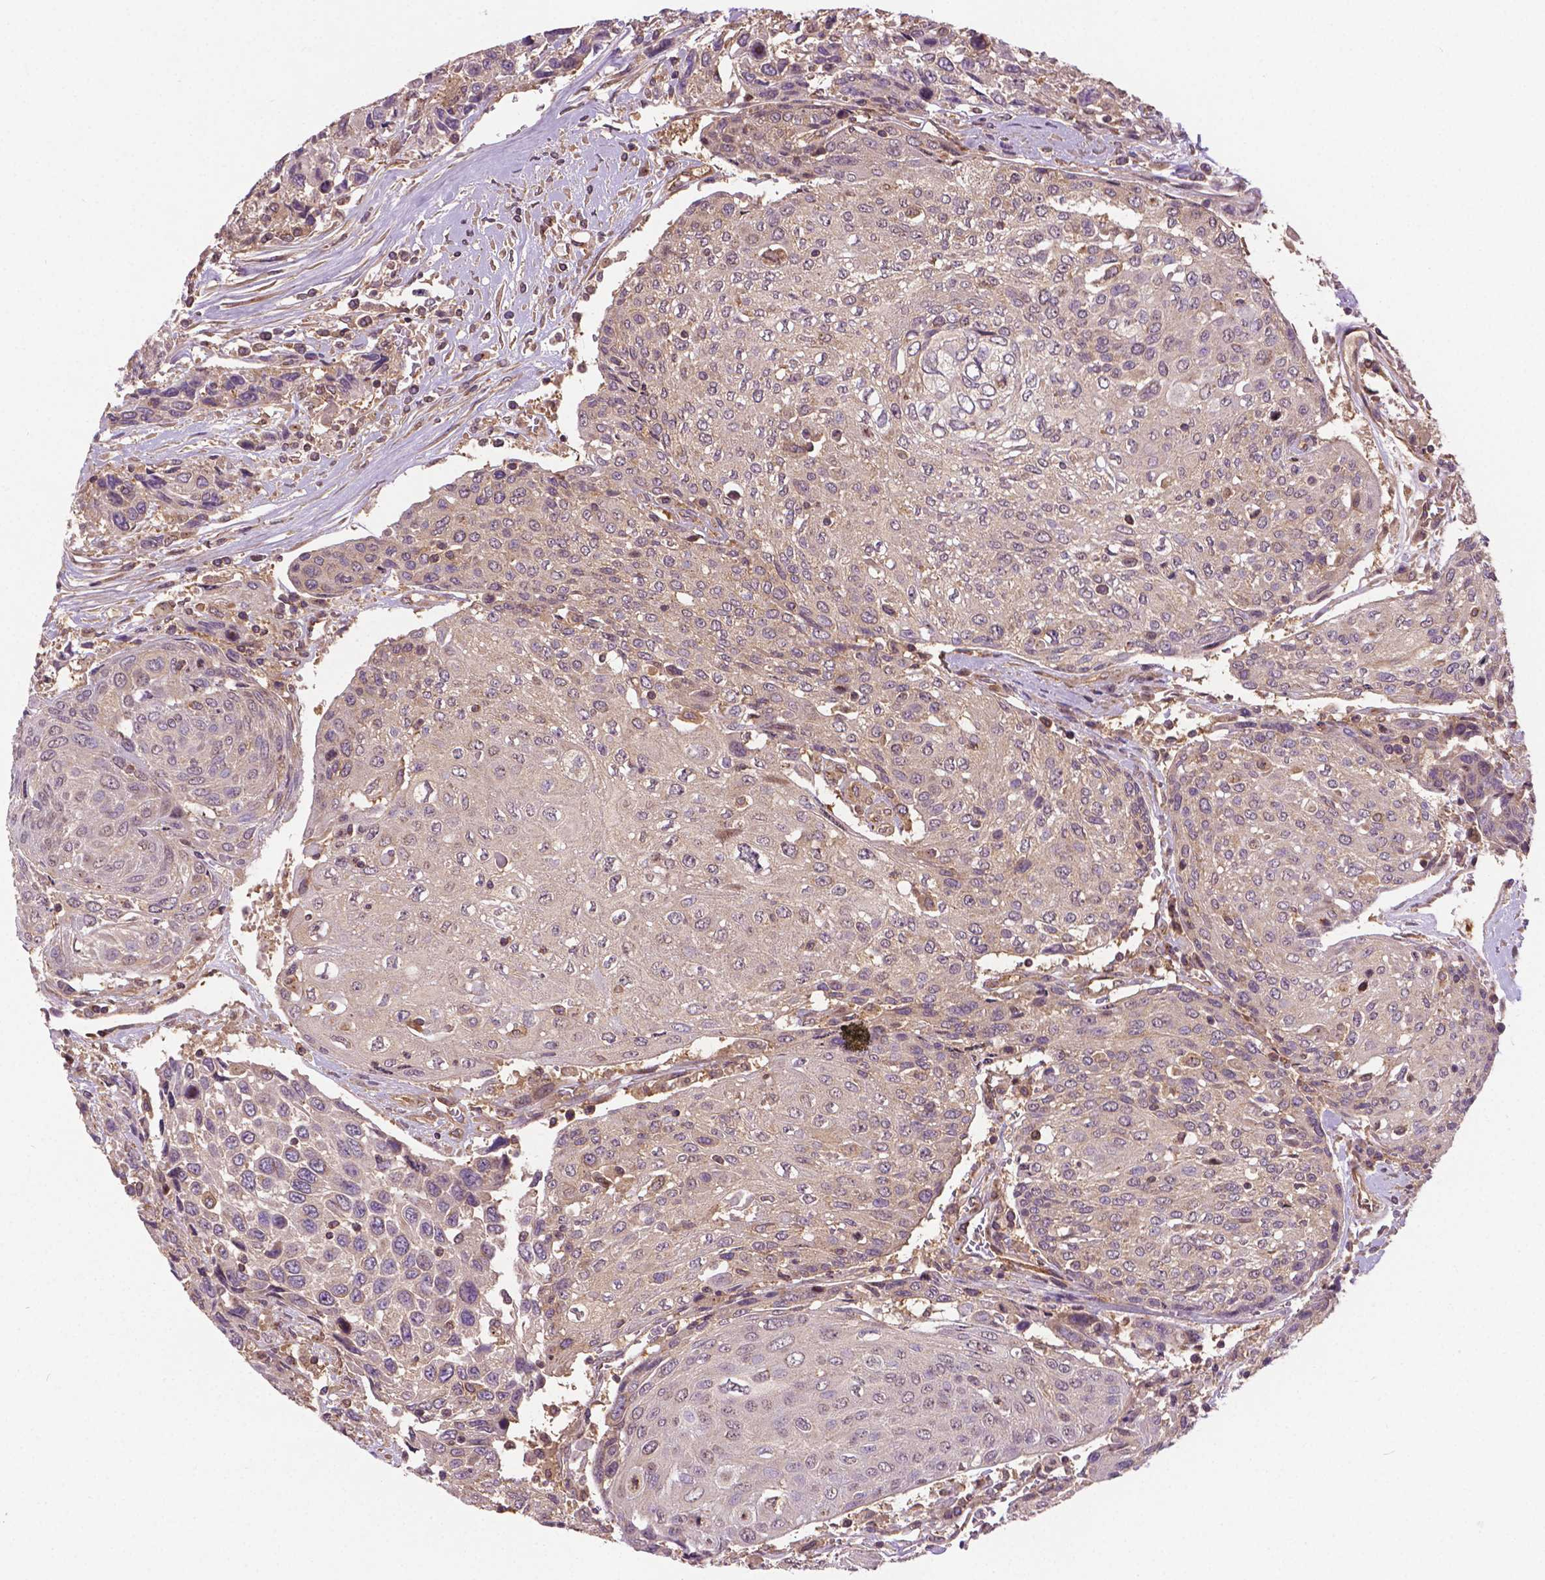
{"staining": {"intensity": "negative", "quantity": "none", "location": "none"}, "tissue": "urothelial cancer", "cell_type": "Tumor cells", "image_type": "cancer", "snomed": [{"axis": "morphology", "description": "Urothelial carcinoma, High grade"}, {"axis": "topography", "description": "Urinary bladder"}], "caption": "Human high-grade urothelial carcinoma stained for a protein using immunohistochemistry (IHC) reveals no staining in tumor cells.", "gene": "MZT1", "patient": {"sex": "female", "age": 70}}